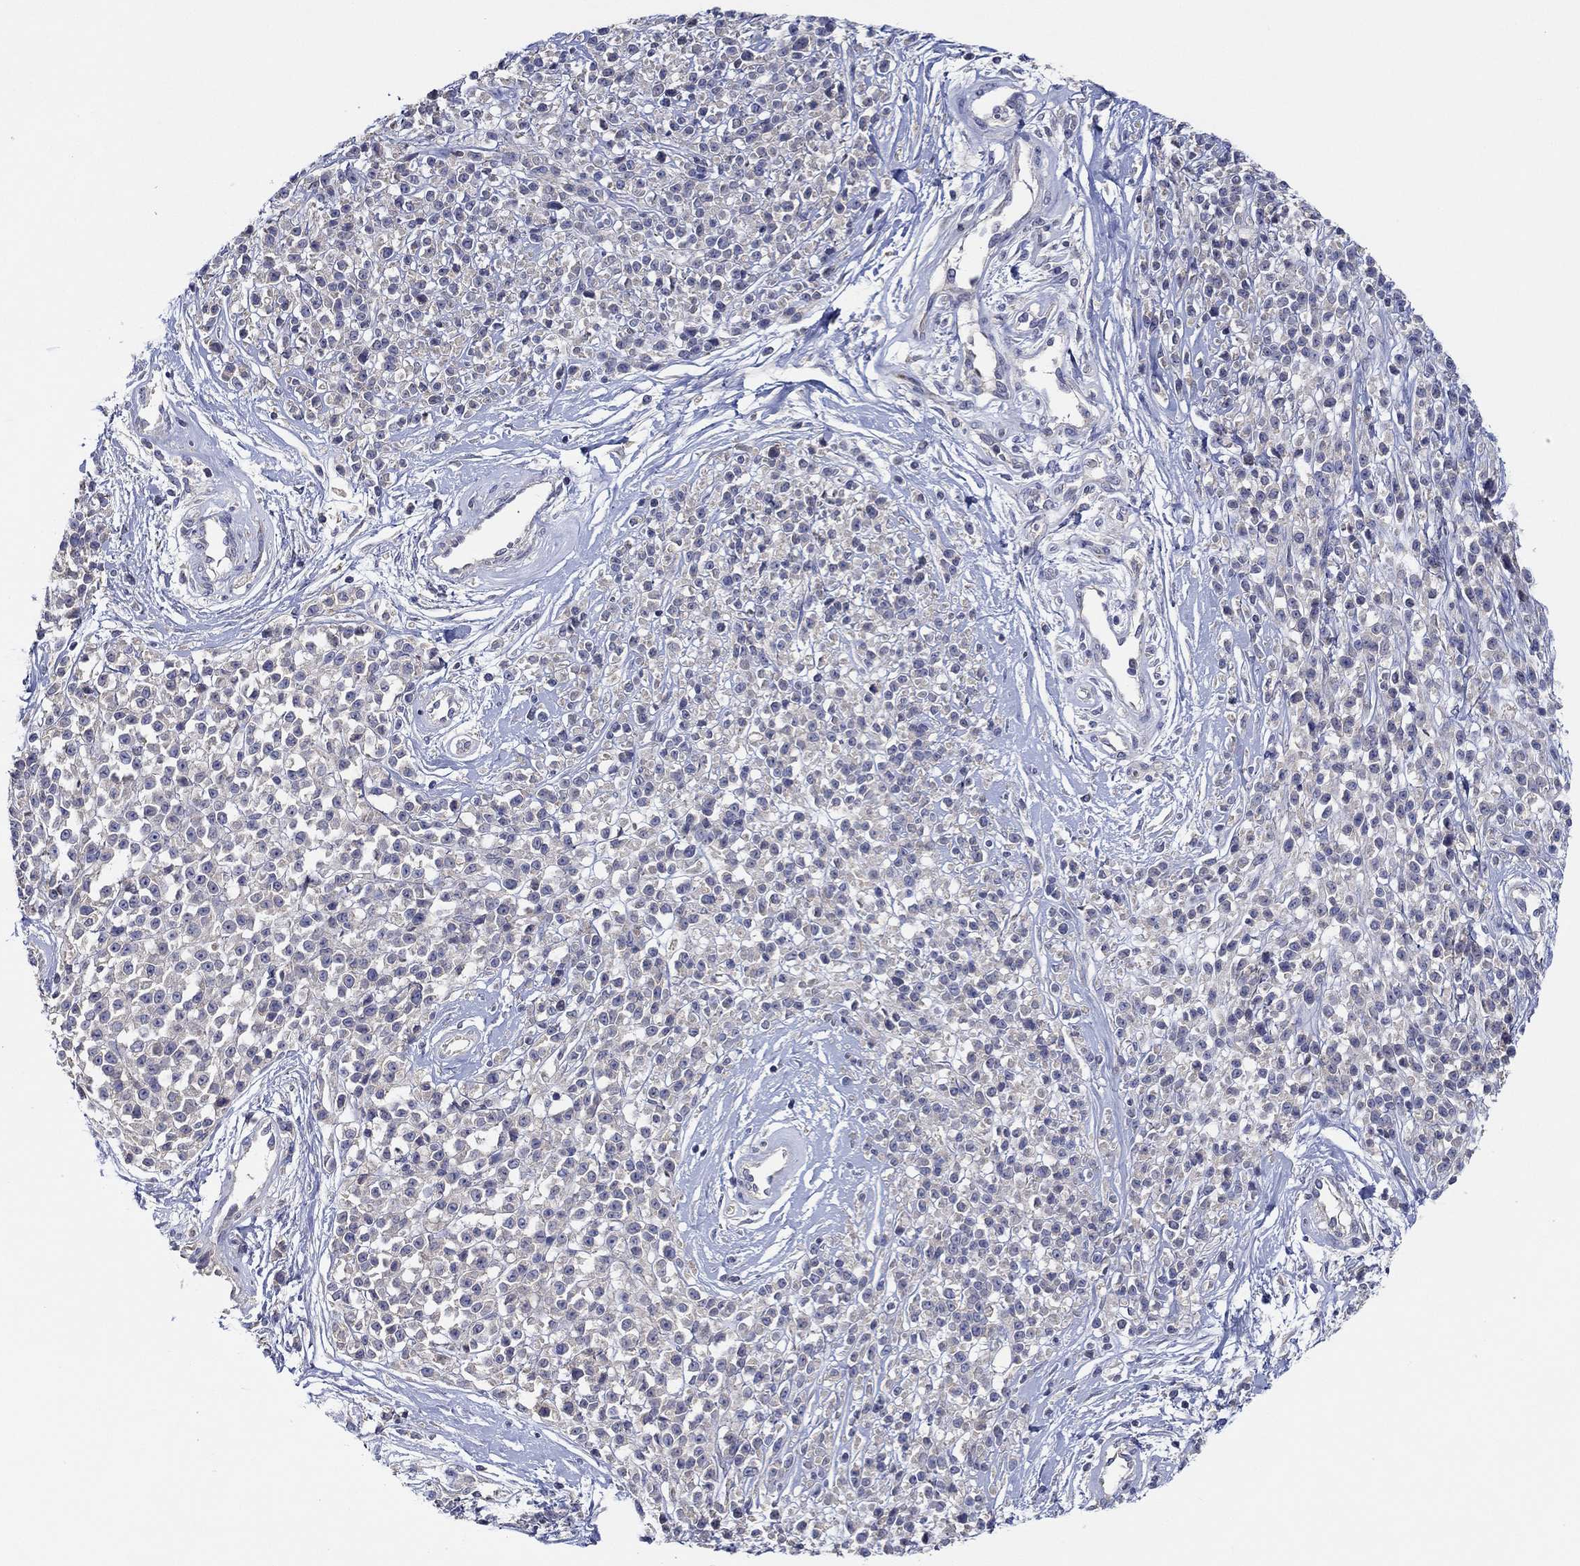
{"staining": {"intensity": "negative", "quantity": "none", "location": "none"}, "tissue": "melanoma", "cell_type": "Tumor cells", "image_type": "cancer", "snomed": [{"axis": "morphology", "description": "Malignant melanoma, NOS"}, {"axis": "topography", "description": "Skin"}, {"axis": "topography", "description": "Skin of trunk"}], "caption": "This is an immunohistochemistry micrograph of human malignant melanoma. There is no expression in tumor cells.", "gene": "CHIT1", "patient": {"sex": "male", "age": 74}}